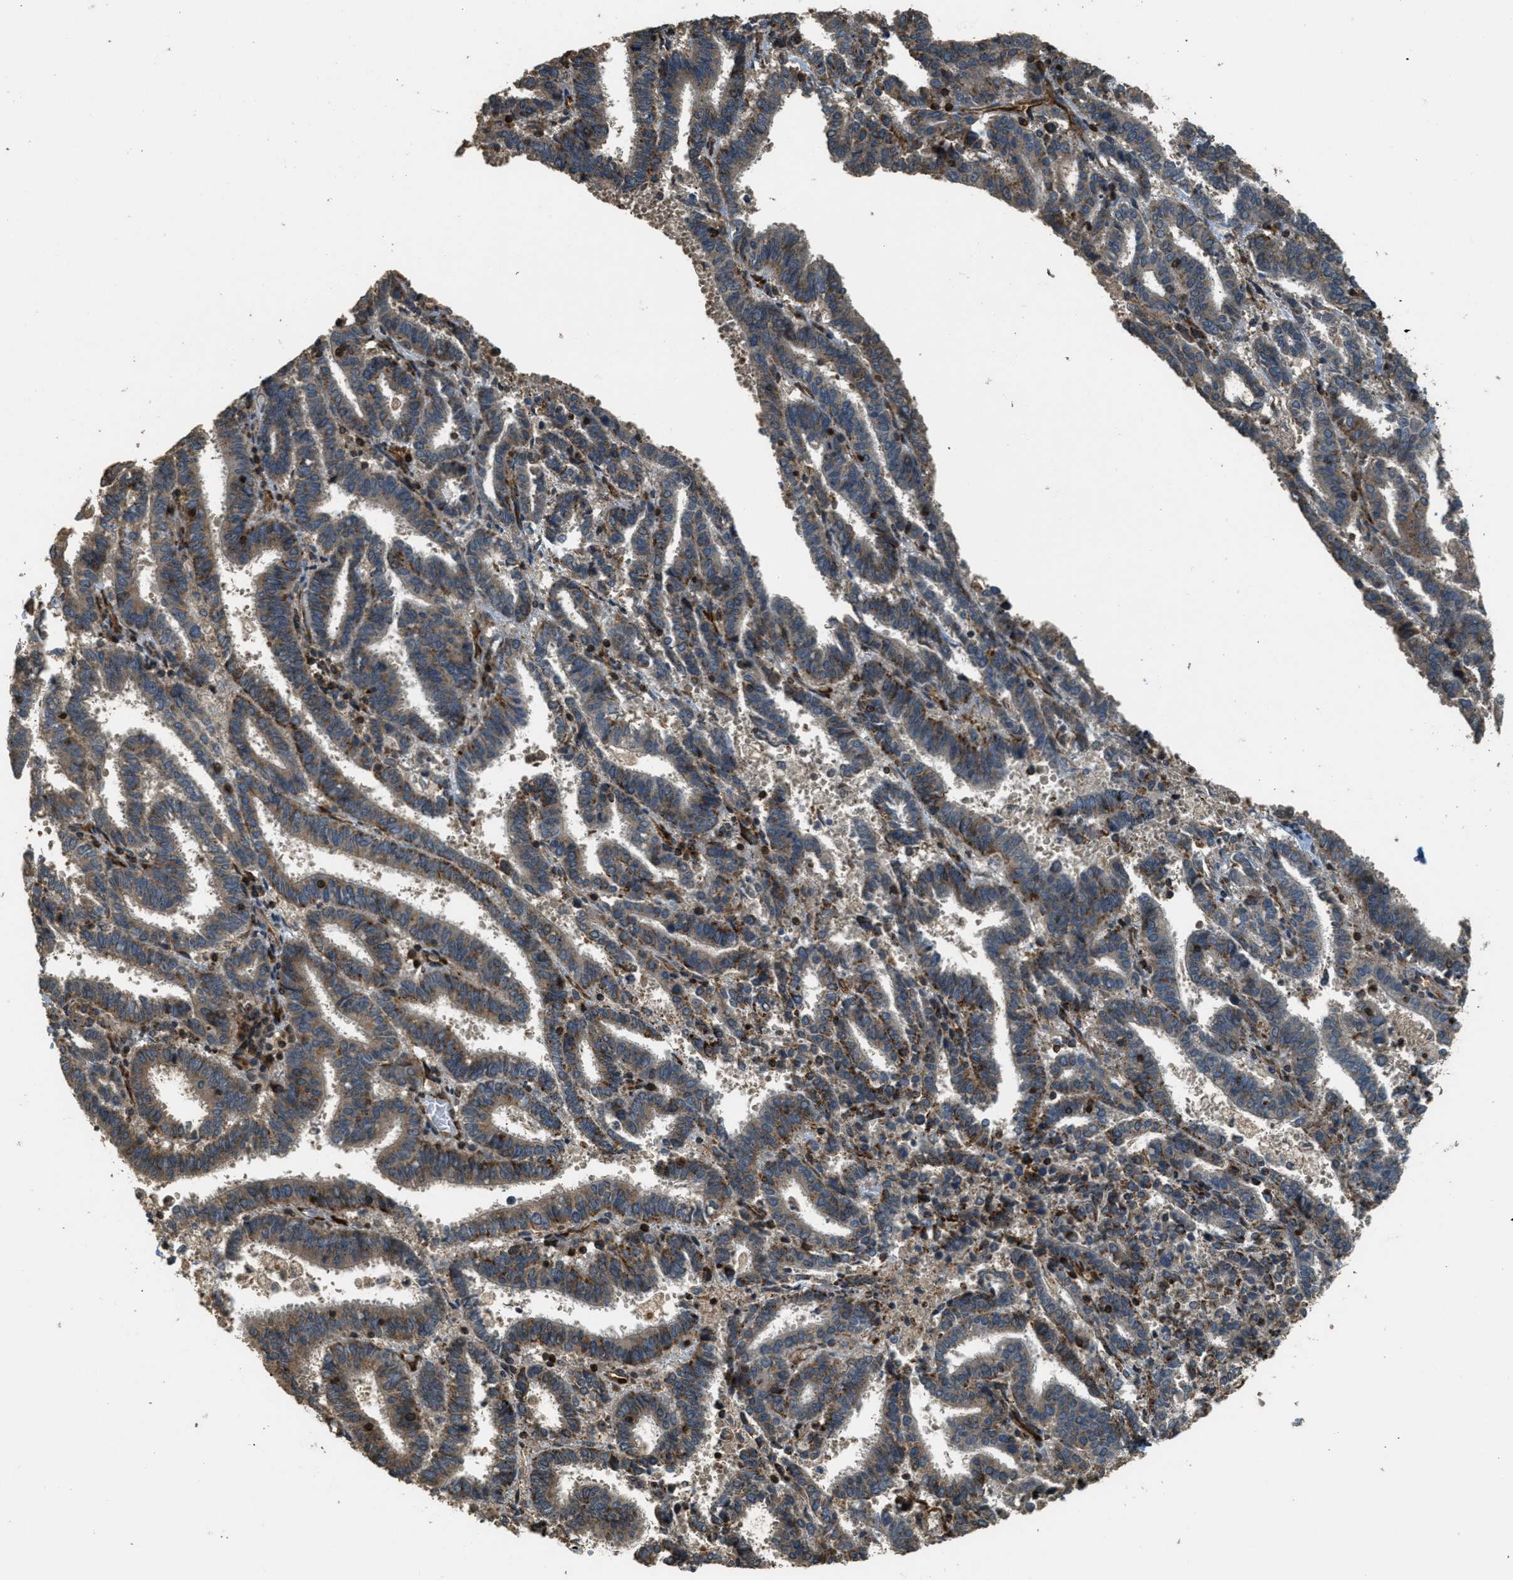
{"staining": {"intensity": "moderate", "quantity": ">75%", "location": "cytoplasmic/membranous,nuclear"}, "tissue": "endometrial cancer", "cell_type": "Tumor cells", "image_type": "cancer", "snomed": [{"axis": "morphology", "description": "Adenocarcinoma, NOS"}, {"axis": "topography", "description": "Uterus"}], "caption": "This is a histology image of IHC staining of endometrial adenocarcinoma, which shows moderate positivity in the cytoplasmic/membranous and nuclear of tumor cells.", "gene": "LRP12", "patient": {"sex": "female", "age": 83}}